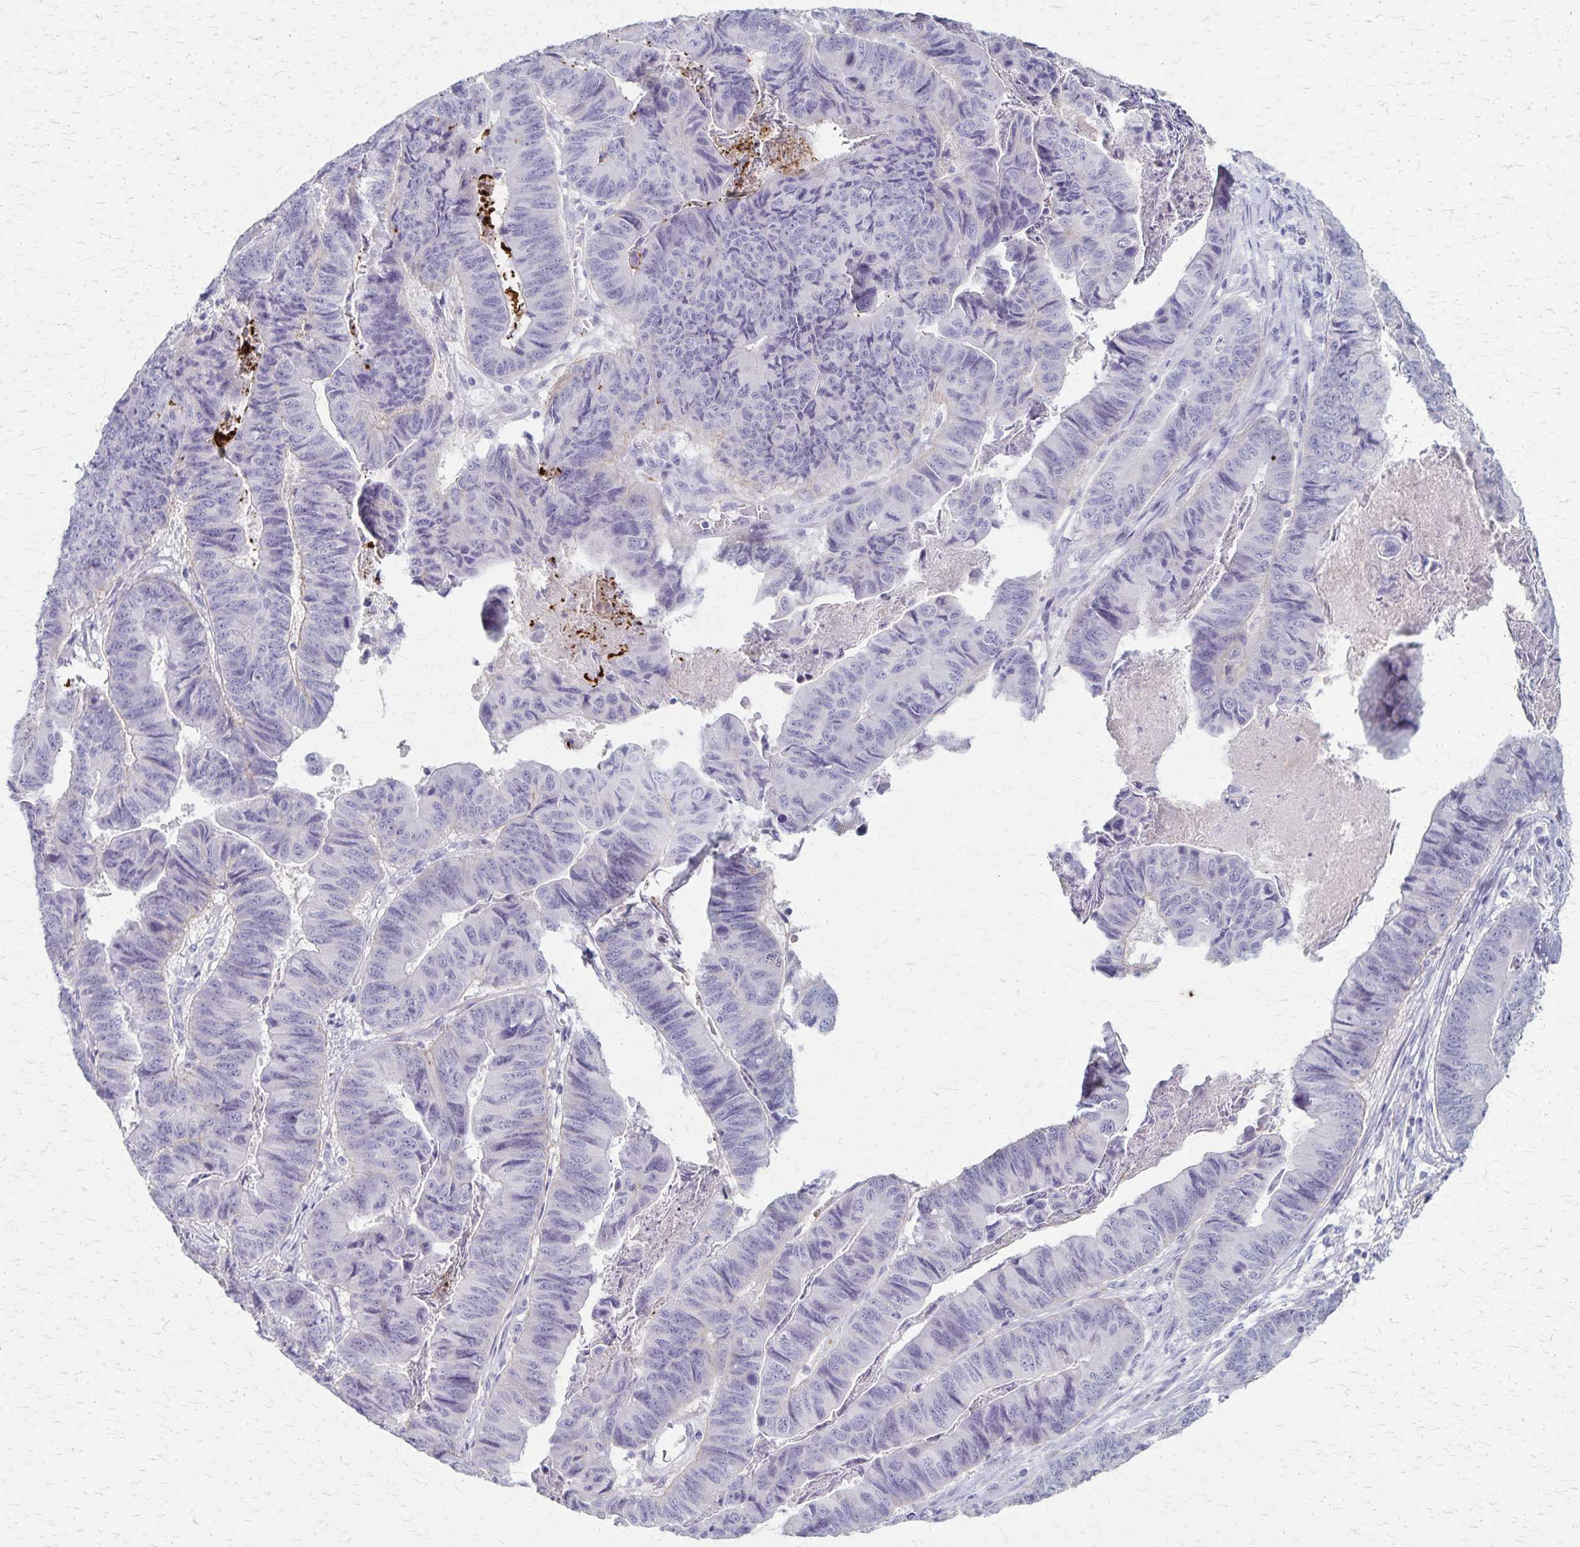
{"staining": {"intensity": "negative", "quantity": "none", "location": "none"}, "tissue": "stomach cancer", "cell_type": "Tumor cells", "image_type": "cancer", "snomed": [{"axis": "morphology", "description": "Adenocarcinoma, NOS"}, {"axis": "topography", "description": "Stomach, lower"}], "caption": "Stomach cancer (adenocarcinoma) was stained to show a protein in brown. There is no significant expression in tumor cells.", "gene": "RASL10B", "patient": {"sex": "male", "age": 77}}